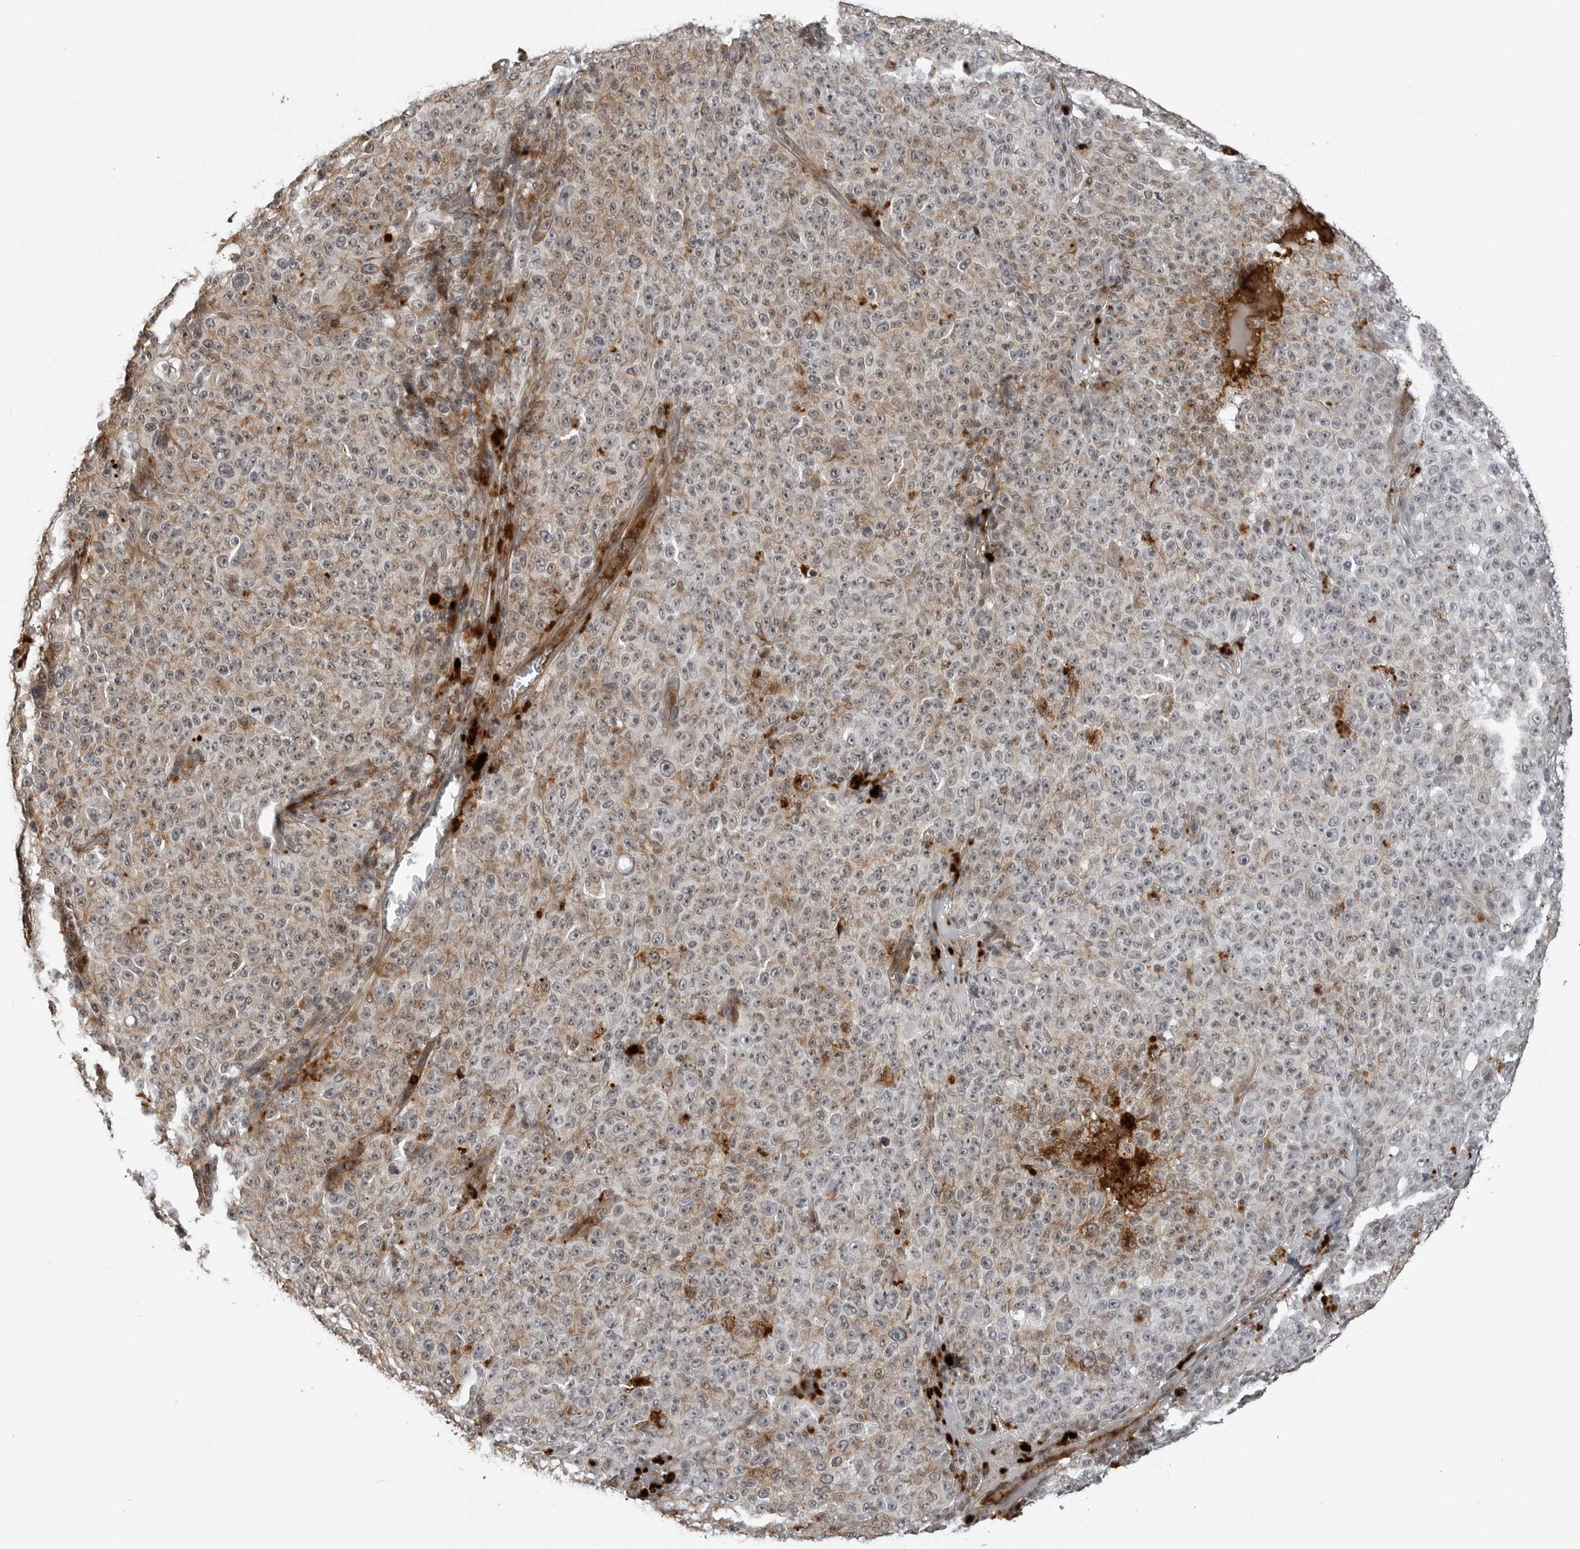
{"staining": {"intensity": "weak", "quantity": "<25%", "location": "cytoplasmic/membranous"}, "tissue": "melanoma", "cell_type": "Tumor cells", "image_type": "cancer", "snomed": [{"axis": "morphology", "description": "Malignant melanoma, NOS"}, {"axis": "topography", "description": "Skin"}], "caption": "The micrograph reveals no staining of tumor cells in melanoma.", "gene": "CXCR5", "patient": {"sex": "female", "age": 82}}